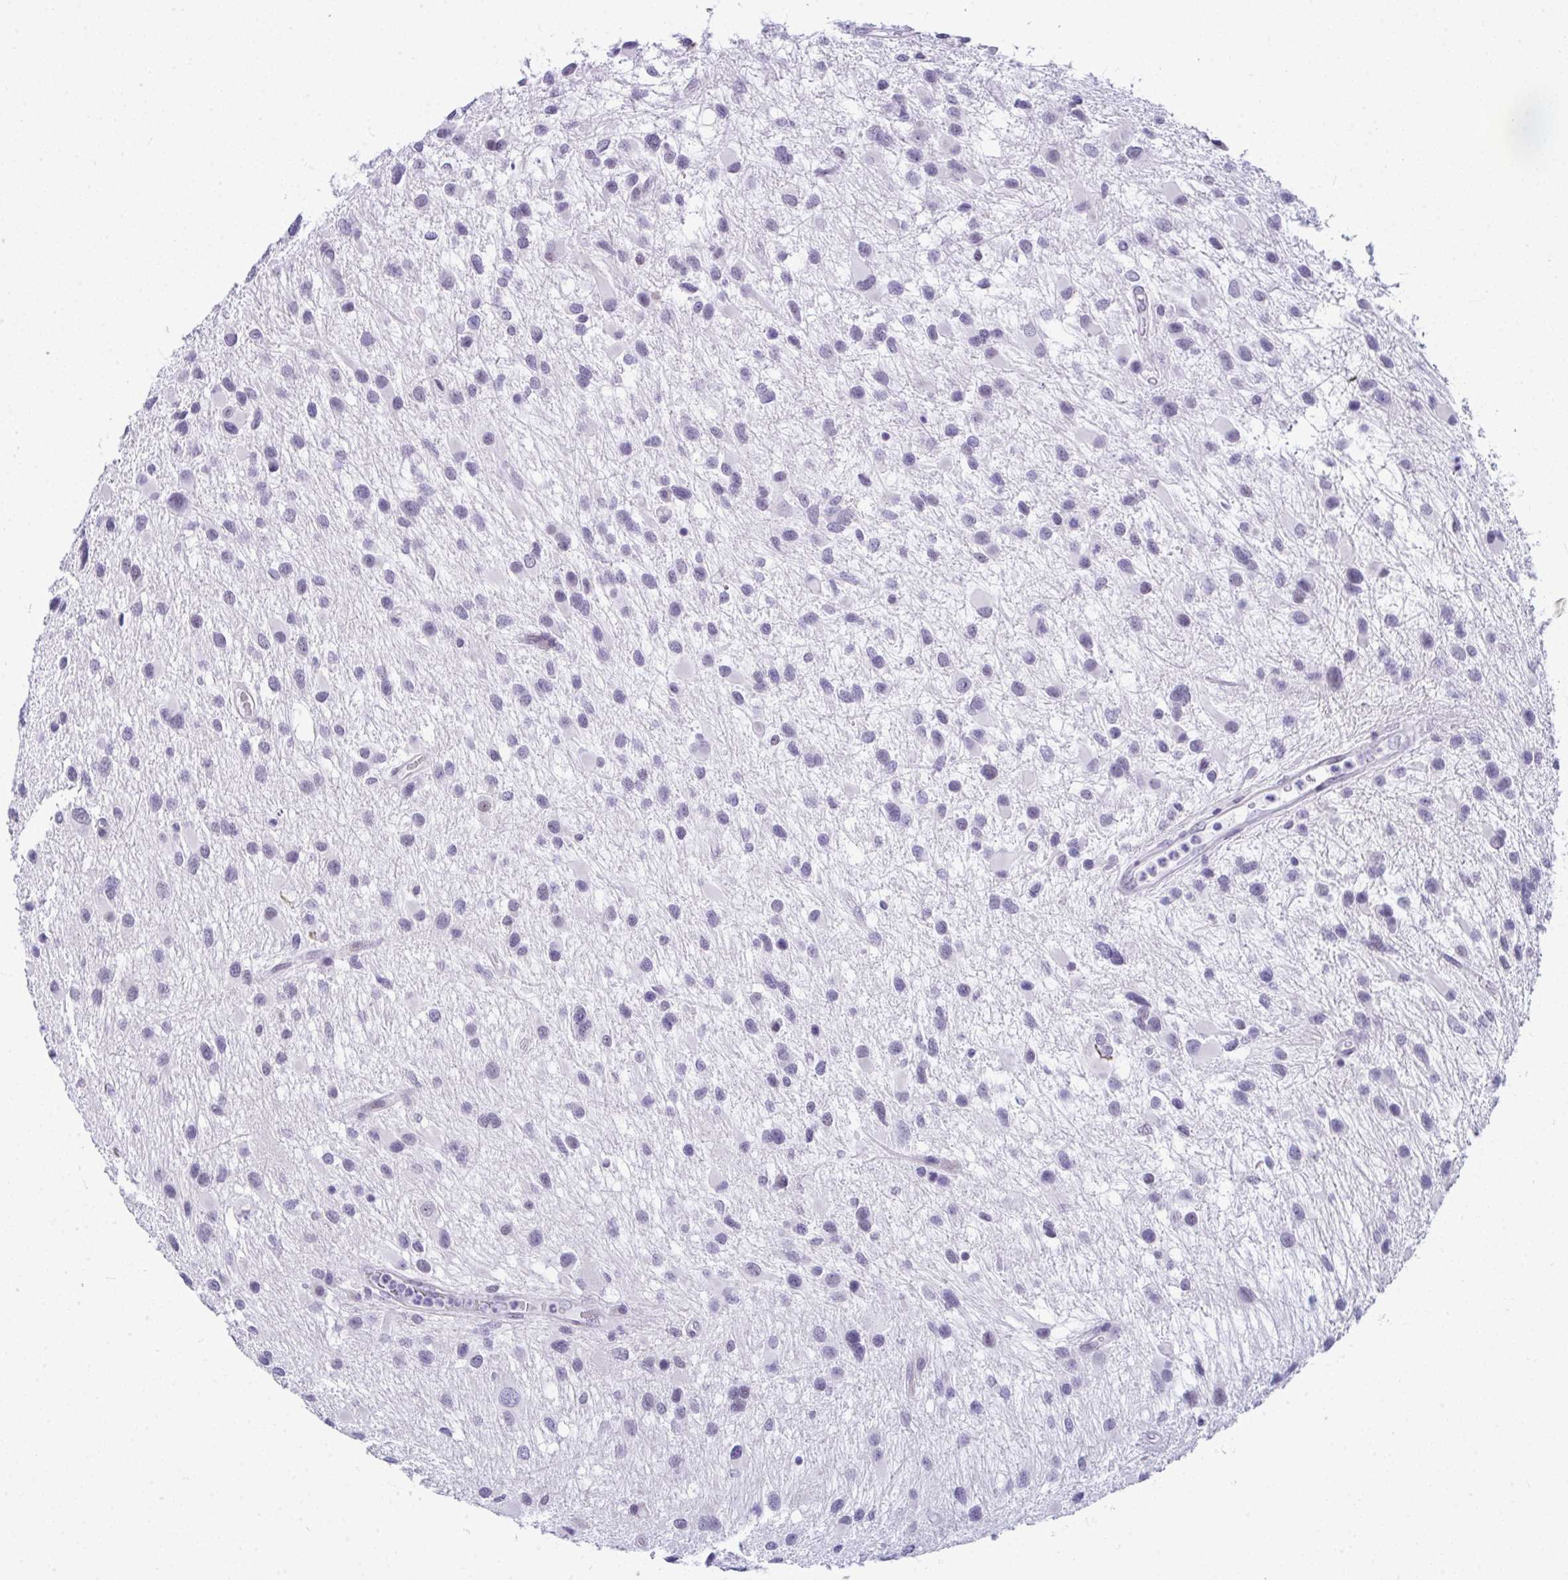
{"staining": {"intensity": "negative", "quantity": "none", "location": "none"}, "tissue": "glioma", "cell_type": "Tumor cells", "image_type": "cancer", "snomed": [{"axis": "morphology", "description": "Glioma, malignant, Low grade"}, {"axis": "topography", "description": "Brain"}], "caption": "There is no significant expression in tumor cells of low-grade glioma (malignant). (Stains: DAB (3,3'-diaminobenzidine) IHC with hematoxylin counter stain, Microscopy: brightfield microscopy at high magnification).", "gene": "CDK13", "patient": {"sex": "female", "age": 32}}